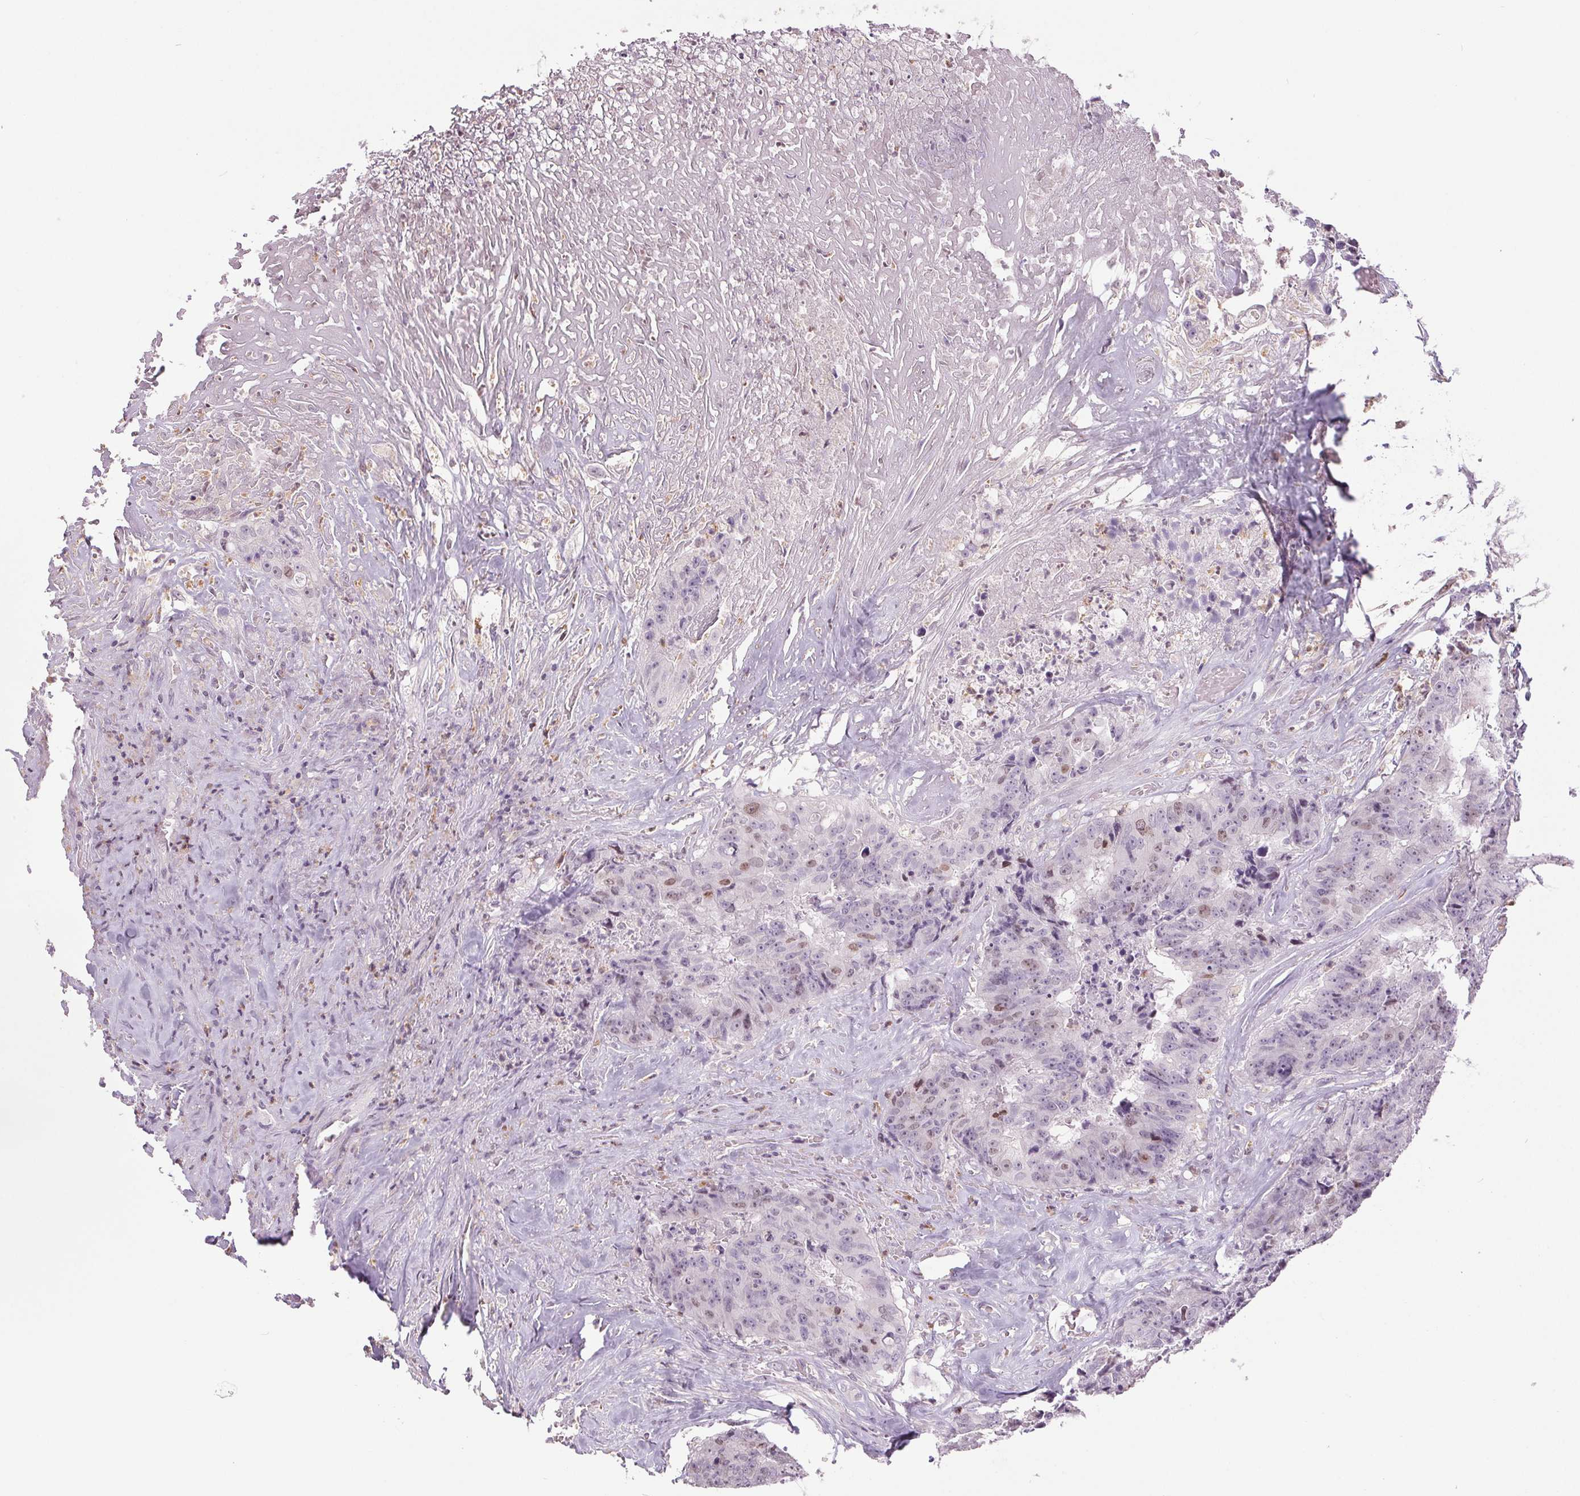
{"staining": {"intensity": "weak", "quantity": "<25%", "location": "nuclear"}, "tissue": "colorectal cancer", "cell_type": "Tumor cells", "image_type": "cancer", "snomed": [{"axis": "morphology", "description": "Adenocarcinoma, NOS"}, {"axis": "topography", "description": "Rectum"}], "caption": "Immunohistochemistry (IHC) micrograph of colorectal cancer stained for a protein (brown), which exhibits no staining in tumor cells.", "gene": "SMIM6", "patient": {"sex": "female", "age": 62}}